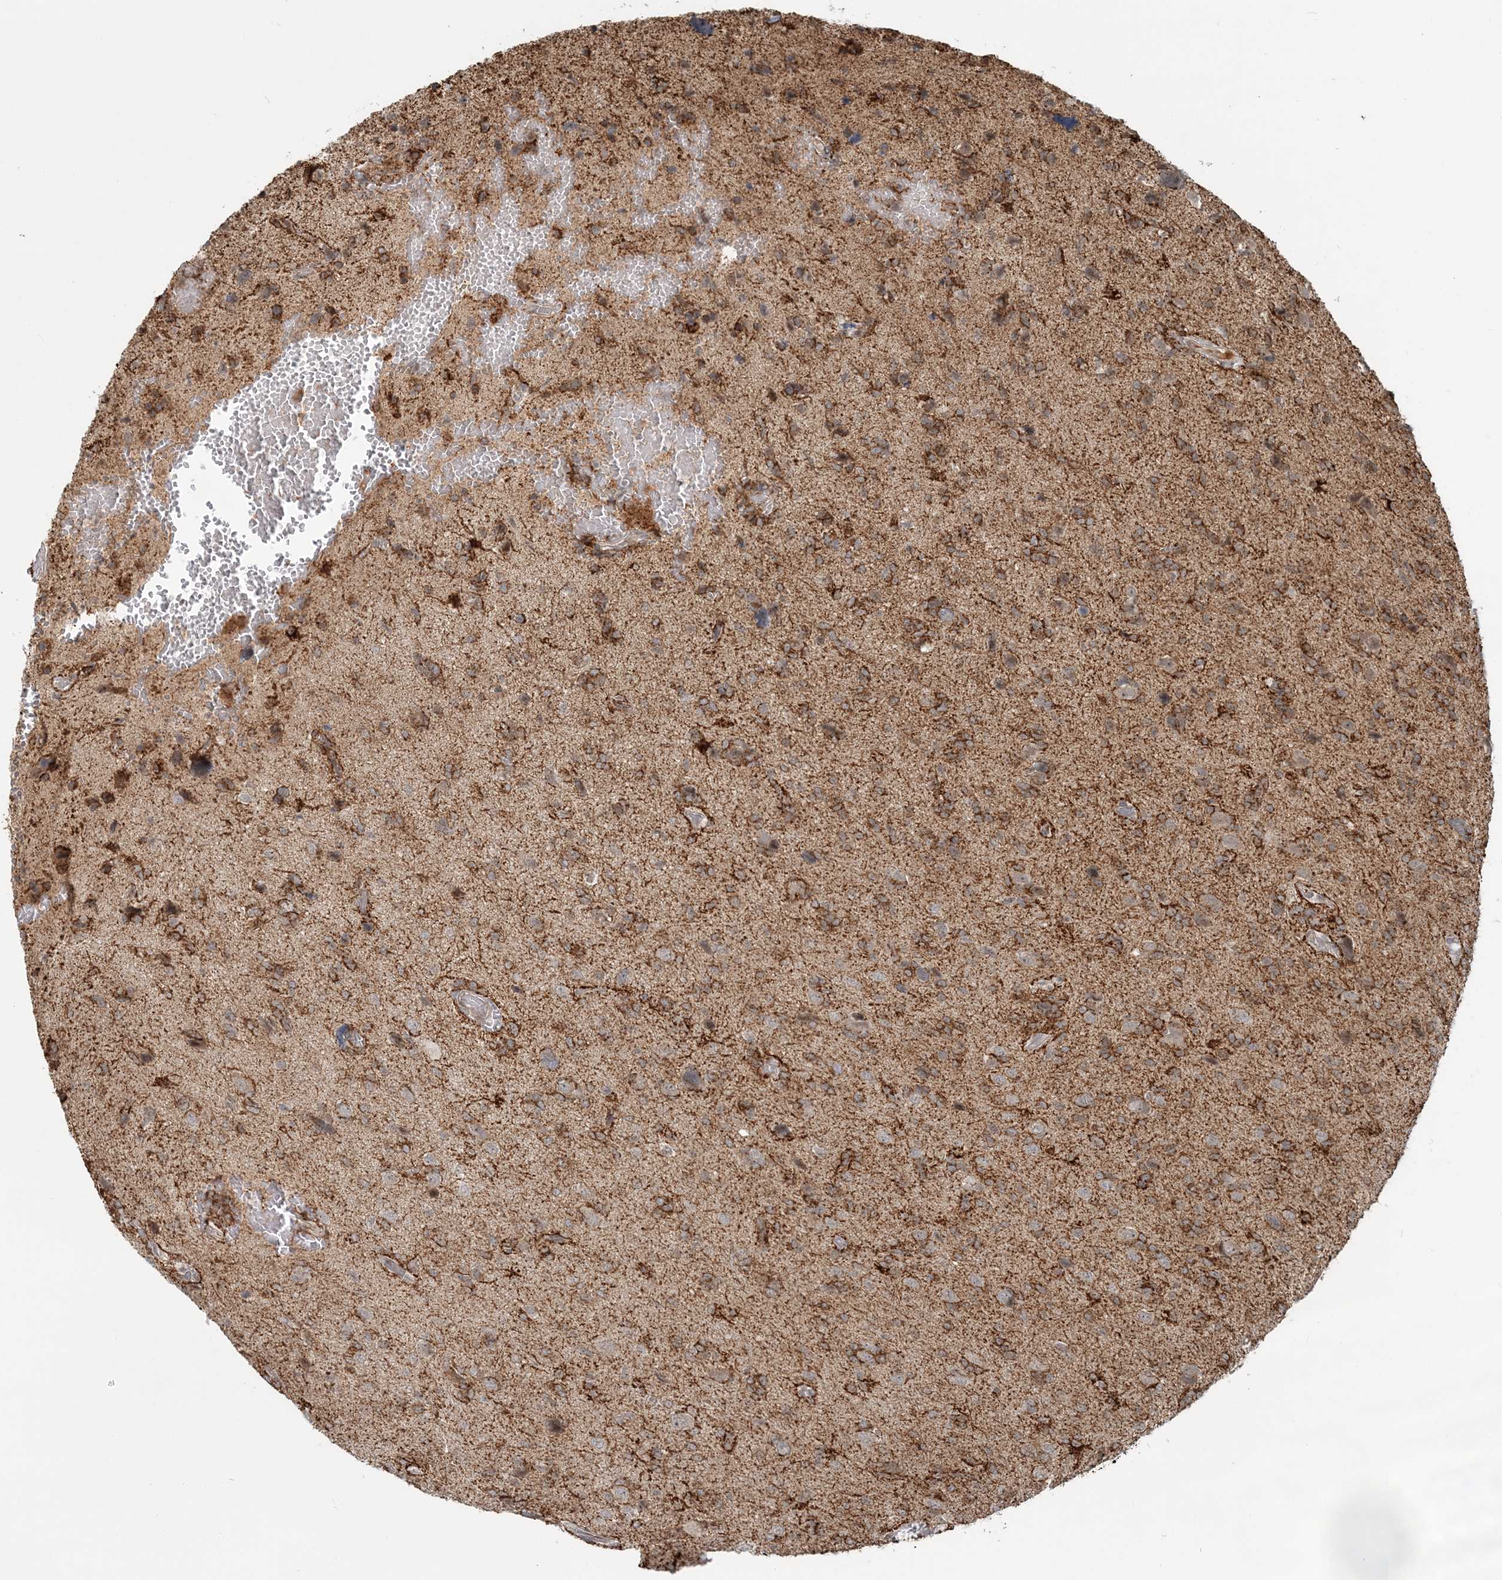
{"staining": {"intensity": "moderate", "quantity": ">75%", "location": "cytoplasmic/membranous,nuclear"}, "tissue": "glioma", "cell_type": "Tumor cells", "image_type": "cancer", "snomed": [{"axis": "morphology", "description": "Glioma, malignant, High grade"}, {"axis": "topography", "description": "Brain"}], "caption": "Tumor cells reveal medium levels of moderate cytoplasmic/membranous and nuclear expression in about >75% of cells in high-grade glioma (malignant).", "gene": "SH3PXD2A", "patient": {"sex": "female", "age": 59}}